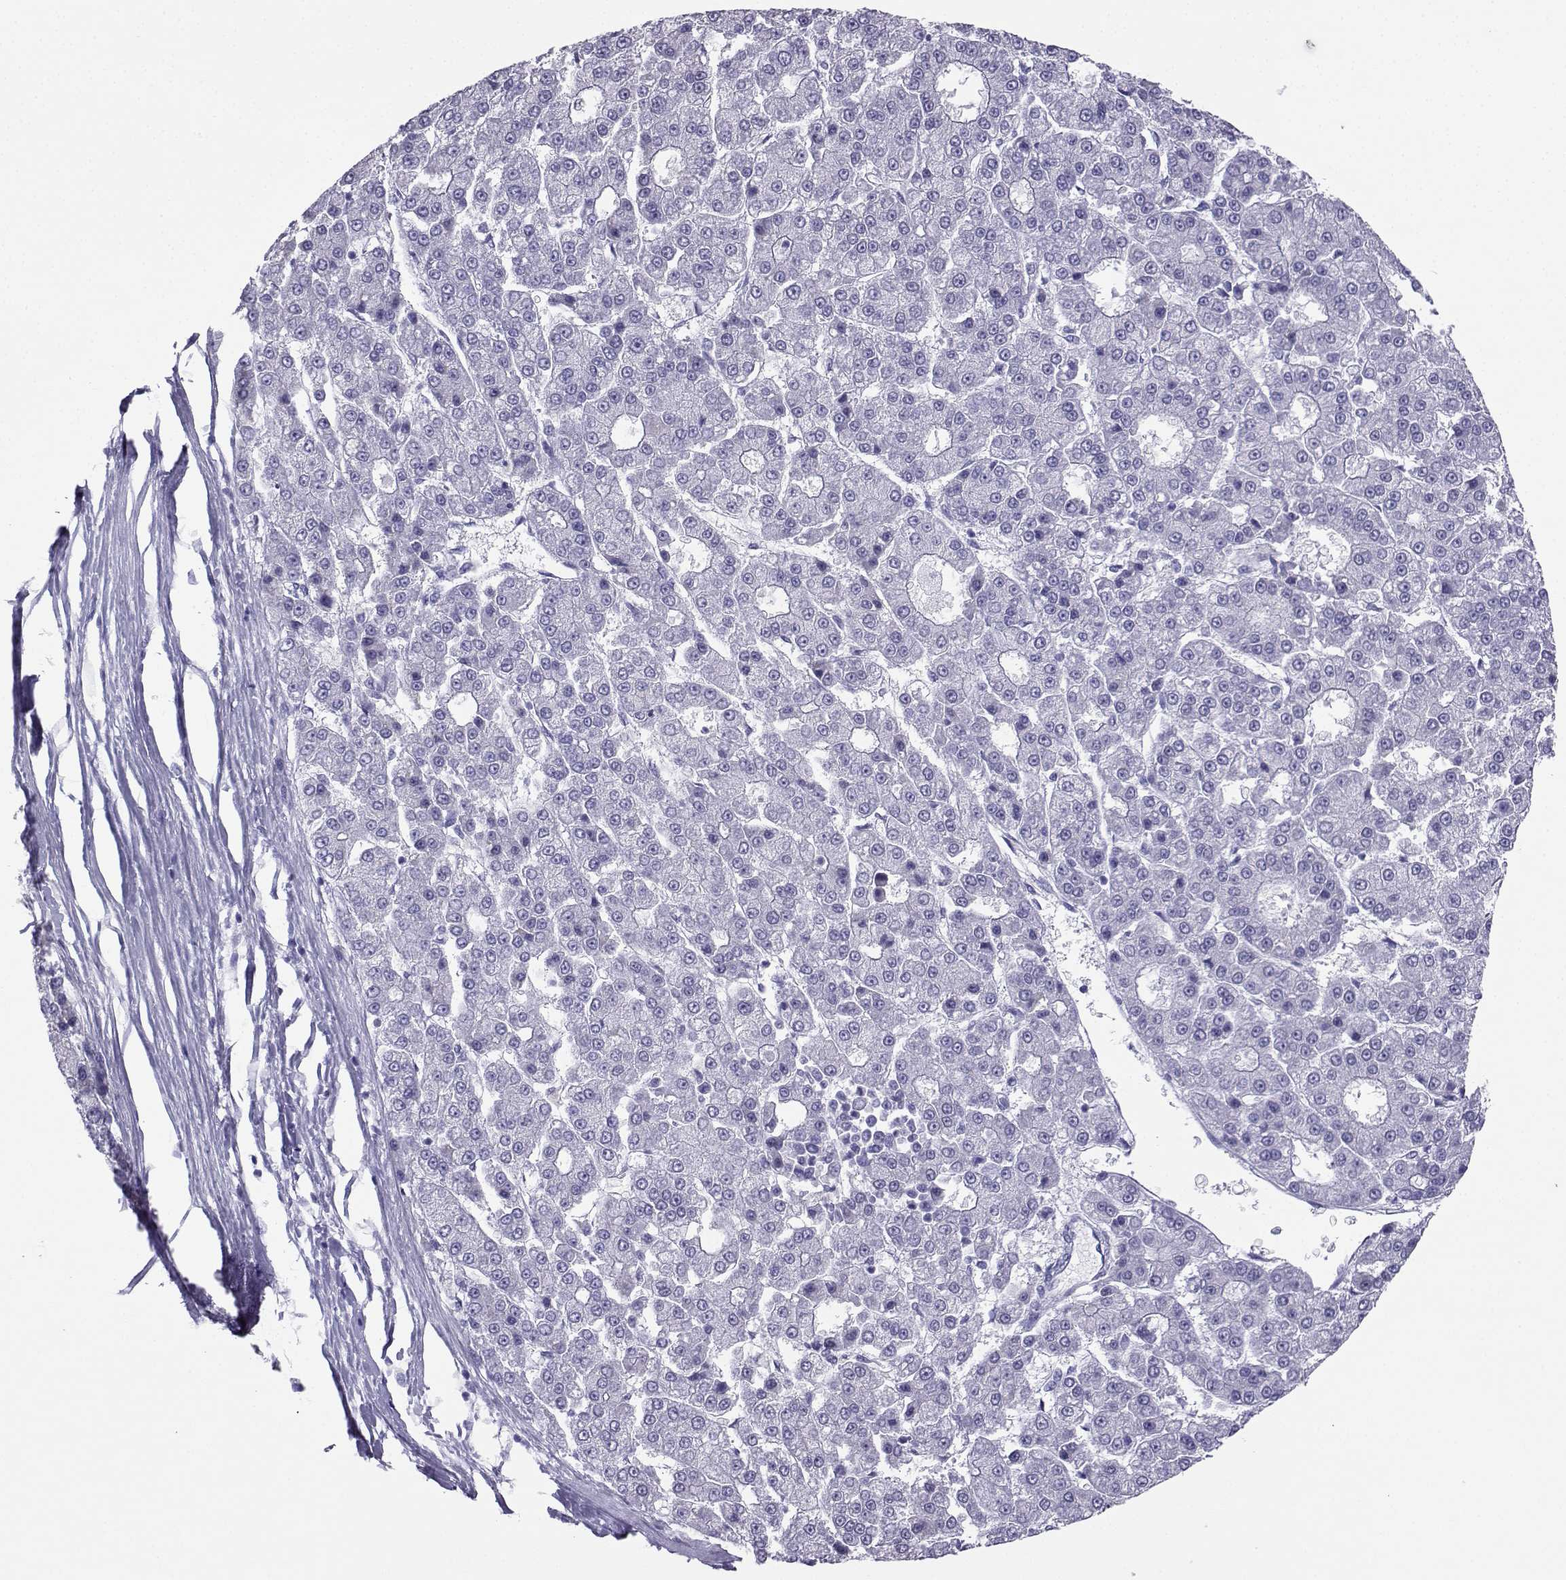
{"staining": {"intensity": "negative", "quantity": "none", "location": "none"}, "tissue": "liver cancer", "cell_type": "Tumor cells", "image_type": "cancer", "snomed": [{"axis": "morphology", "description": "Carcinoma, Hepatocellular, NOS"}, {"axis": "topography", "description": "Liver"}], "caption": "DAB (3,3'-diaminobenzidine) immunohistochemical staining of human liver cancer displays no significant positivity in tumor cells.", "gene": "LORICRIN", "patient": {"sex": "male", "age": 70}}